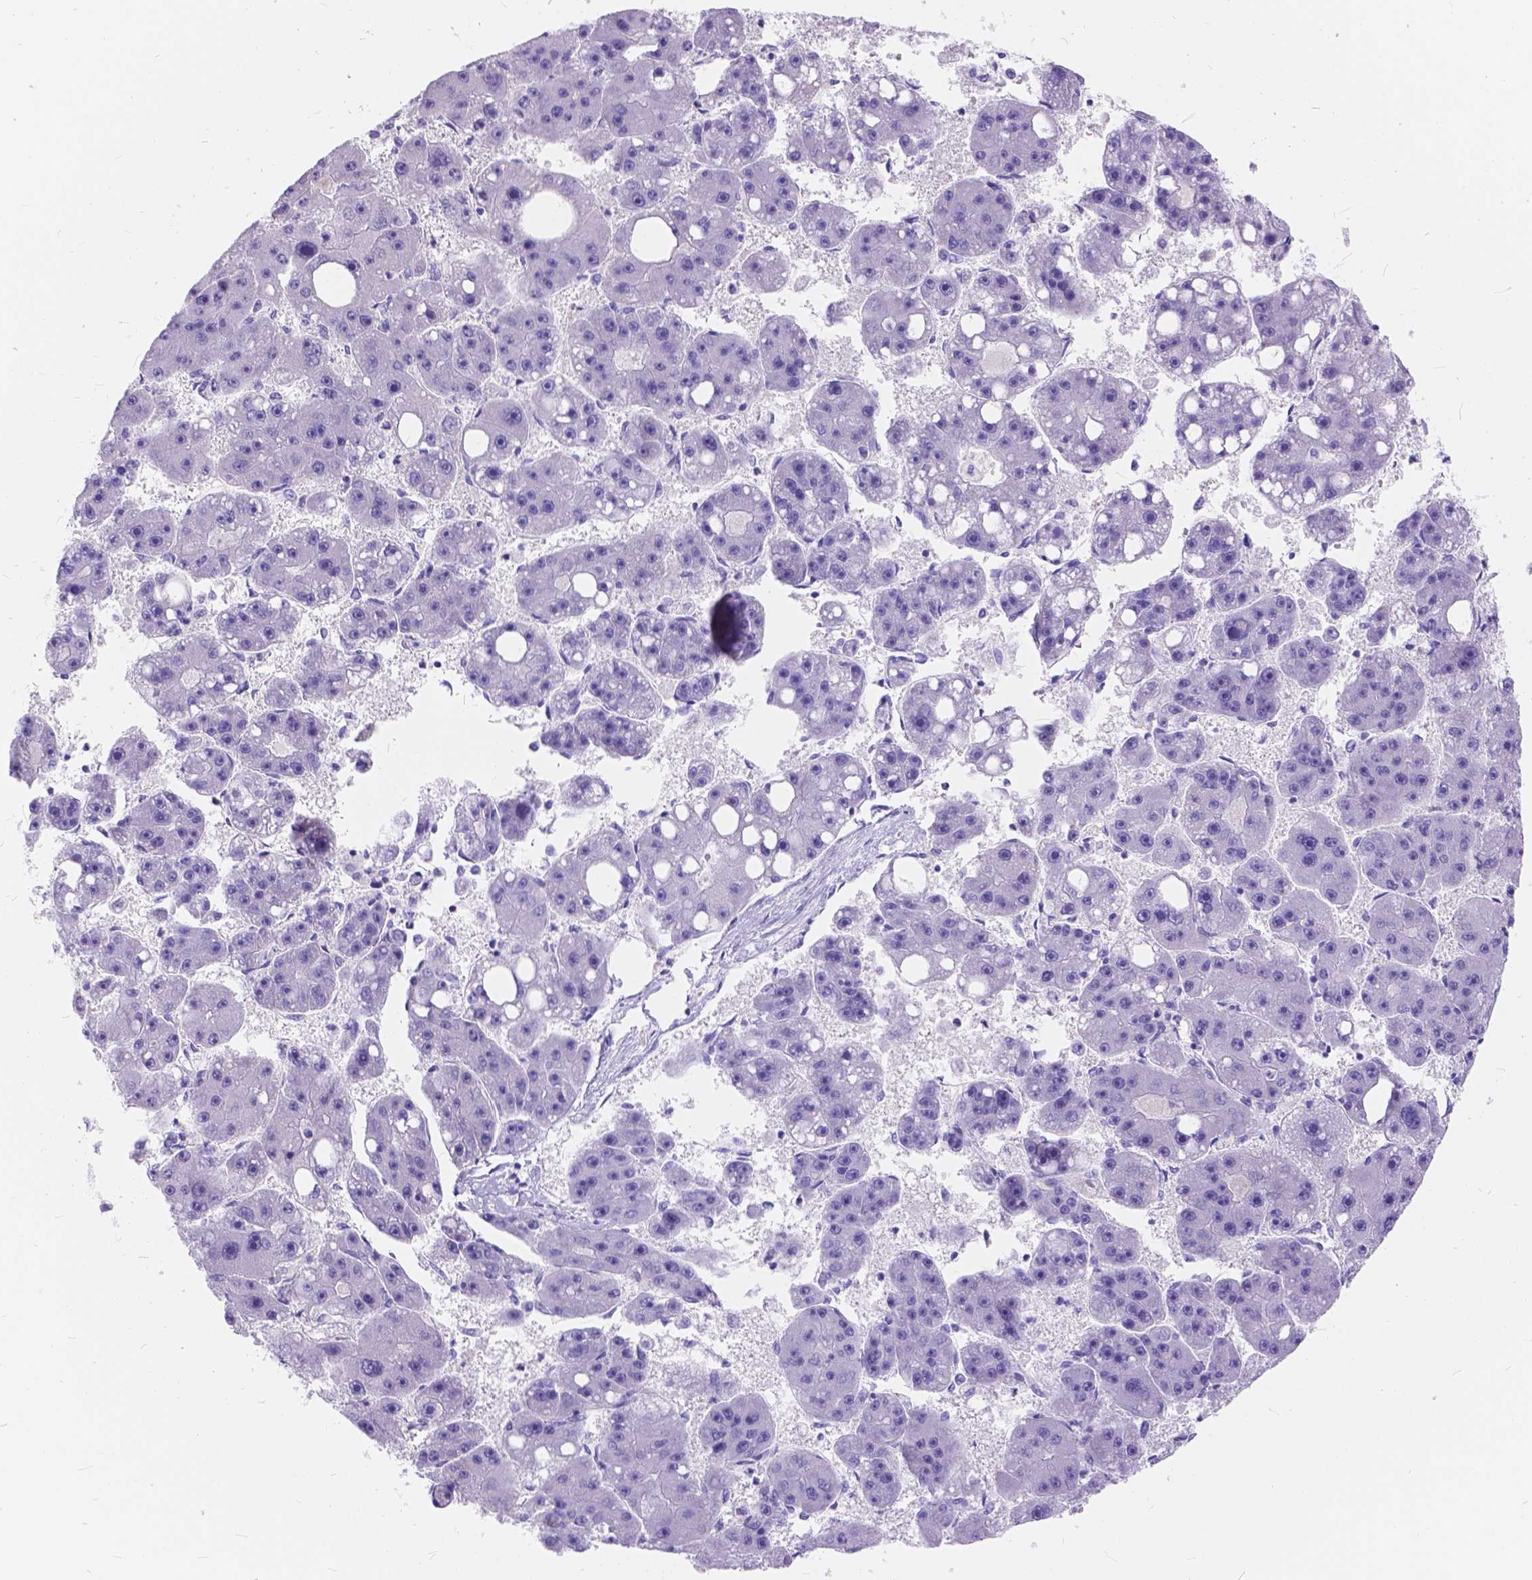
{"staining": {"intensity": "negative", "quantity": "none", "location": "none"}, "tissue": "liver cancer", "cell_type": "Tumor cells", "image_type": "cancer", "snomed": [{"axis": "morphology", "description": "Carcinoma, Hepatocellular, NOS"}, {"axis": "topography", "description": "Liver"}], "caption": "Immunohistochemistry (IHC) micrograph of neoplastic tissue: hepatocellular carcinoma (liver) stained with DAB (3,3'-diaminobenzidine) displays no significant protein staining in tumor cells.", "gene": "FOXL2", "patient": {"sex": "female", "age": 61}}